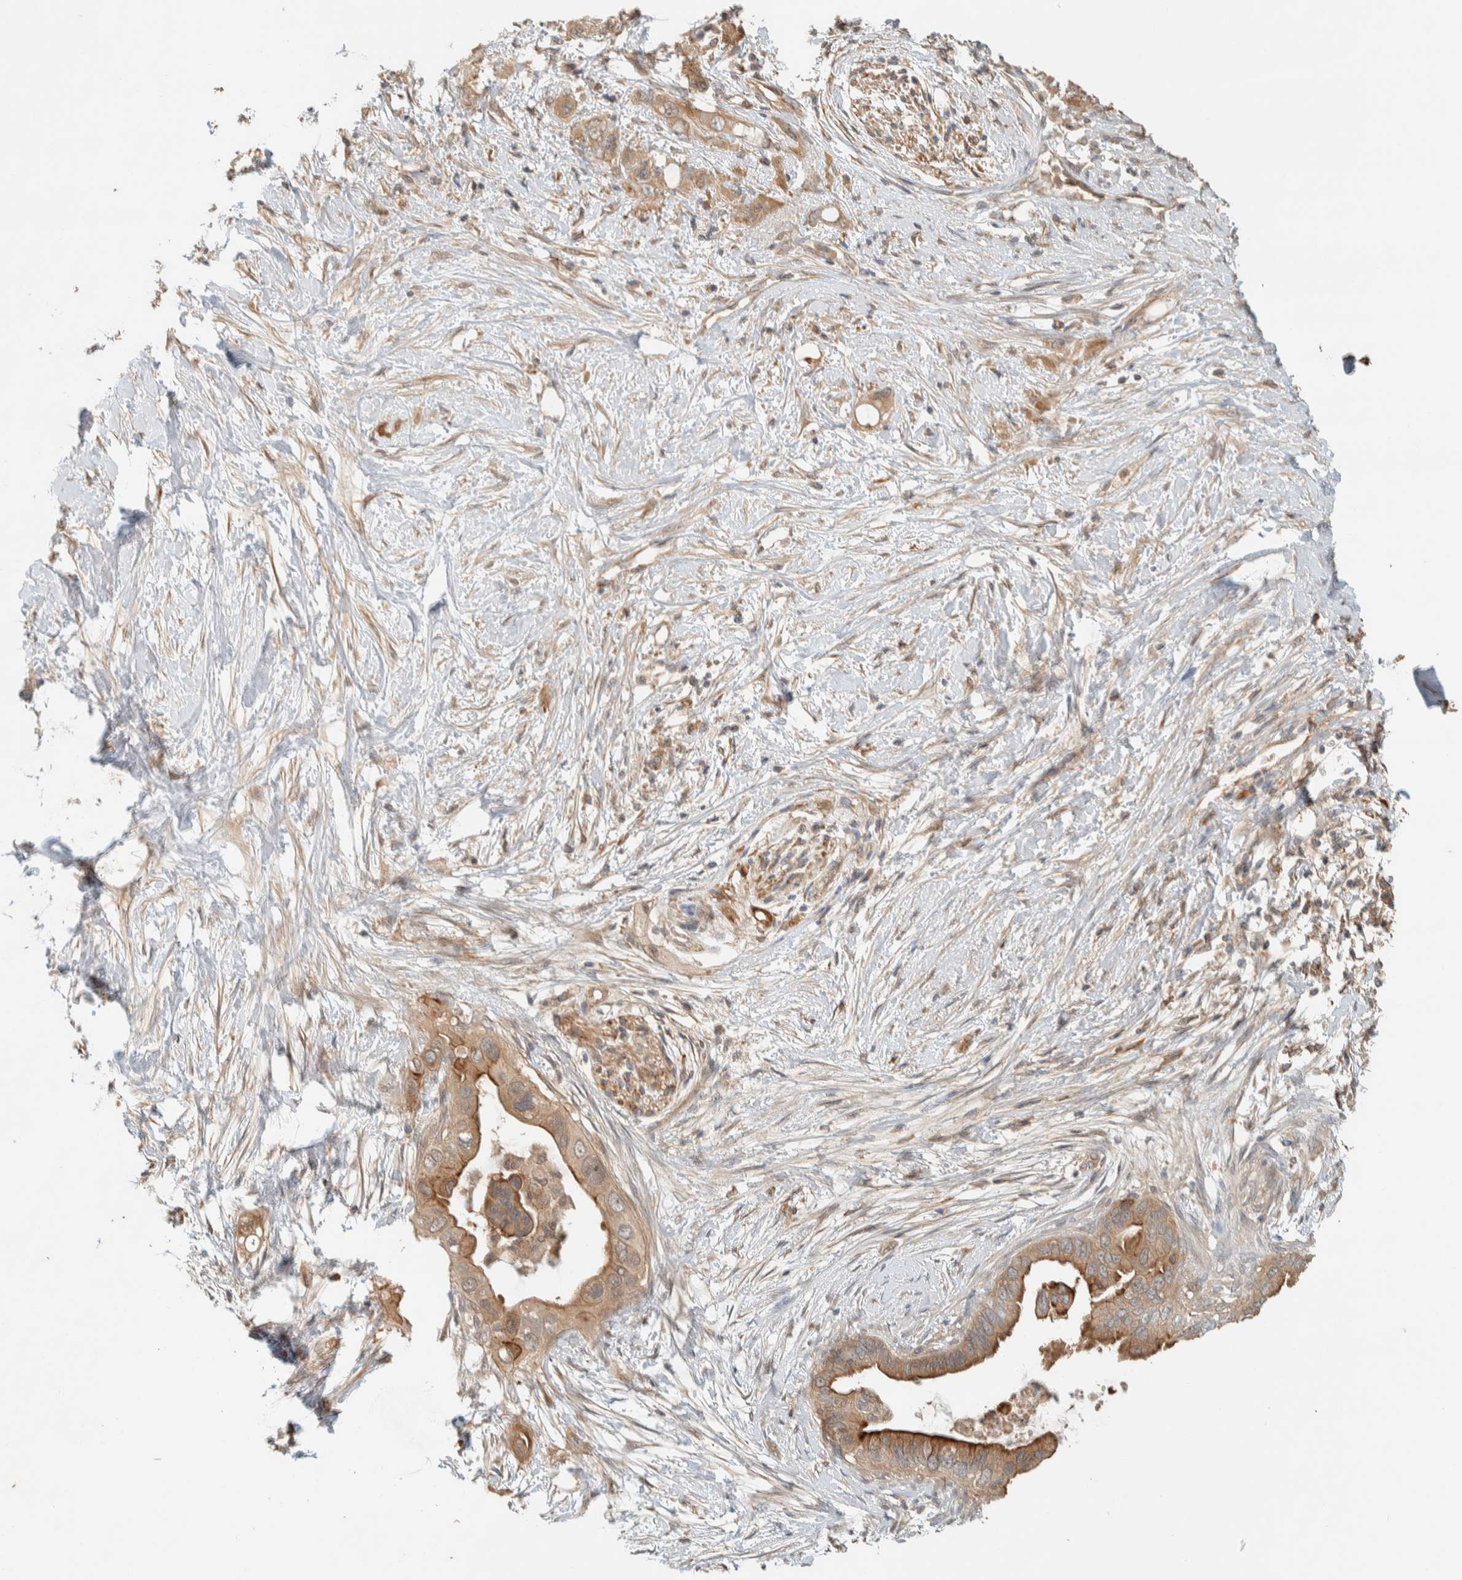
{"staining": {"intensity": "moderate", "quantity": ">75%", "location": "cytoplasmic/membranous"}, "tissue": "pancreatic cancer", "cell_type": "Tumor cells", "image_type": "cancer", "snomed": [{"axis": "morphology", "description": "Adenocarcinoma, NOS"}, {"axis": "topography", "description": "Pancreas"}], "caption": "IHC (DAB (3,3'-diaminobenzidine)) staining of human adenocarcinoma (pancreatic) reveals moderate cytoplasmic/membranous protein positivity in about >75% of tumor cells.", "gene": "RAB11FIP1", "patient": {"sex": "female", "age": 56}}